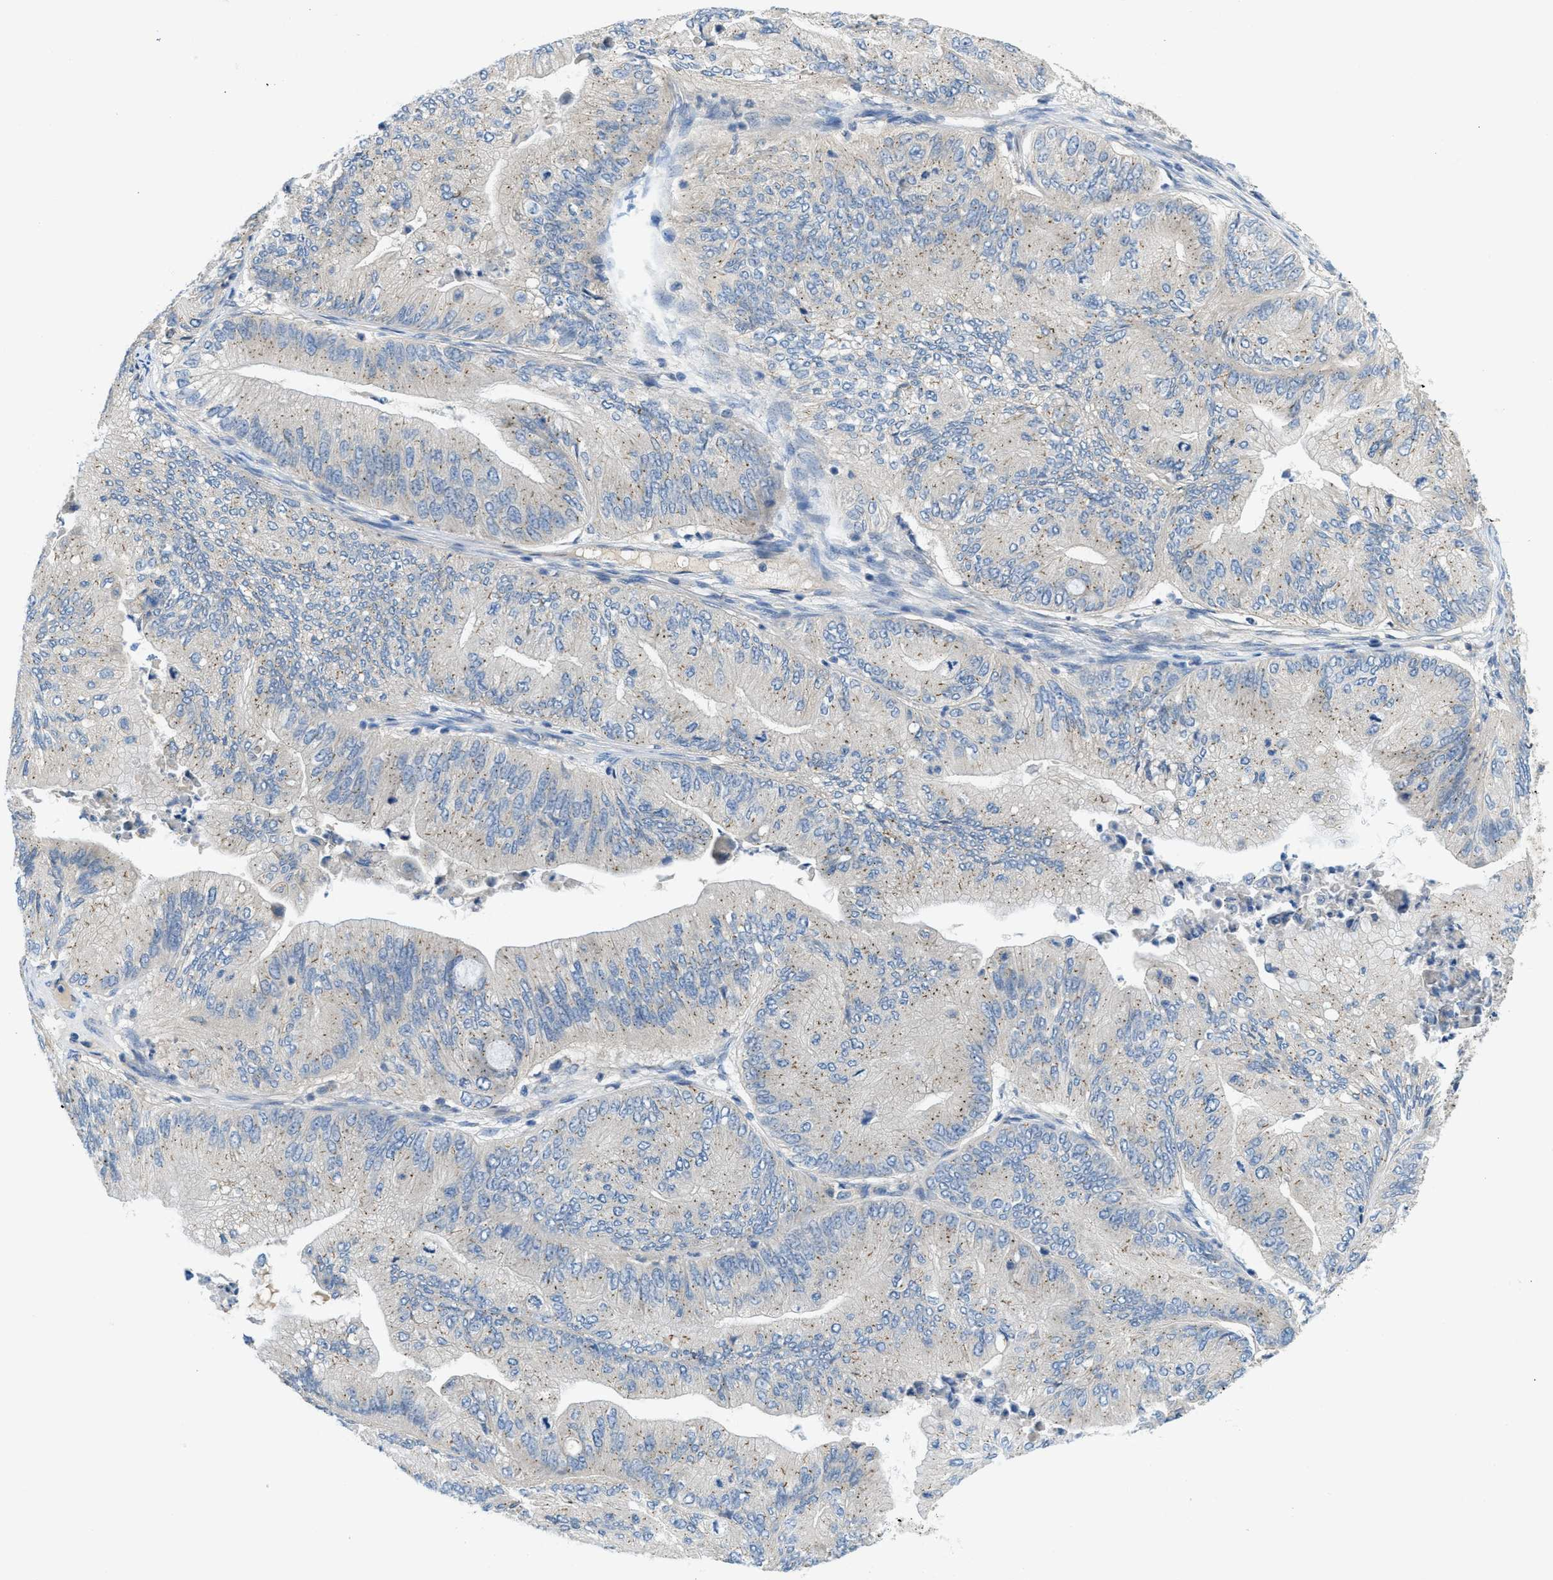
{"staining": {"intensity": "weak", "quantity": ">75%", "location": "cytoplasmic/membranous"}, "tissue": "ovarian cancer", "cell_type": "Tumor cells", "image_type": "cancer", "snomed": [{"axis": "morphology", "description": "Cystadenocarcinoma, mucinous, NOS"}, {"axis": "topography", "description": "Ovary"}], "caption": "Human ovarian mucinous cystadenocarcinoma stained with a protein marker demonstrates weak staining in tumor cells.", "gene": "RIPK2", "patient": {"sex": "female", "age": 61}}